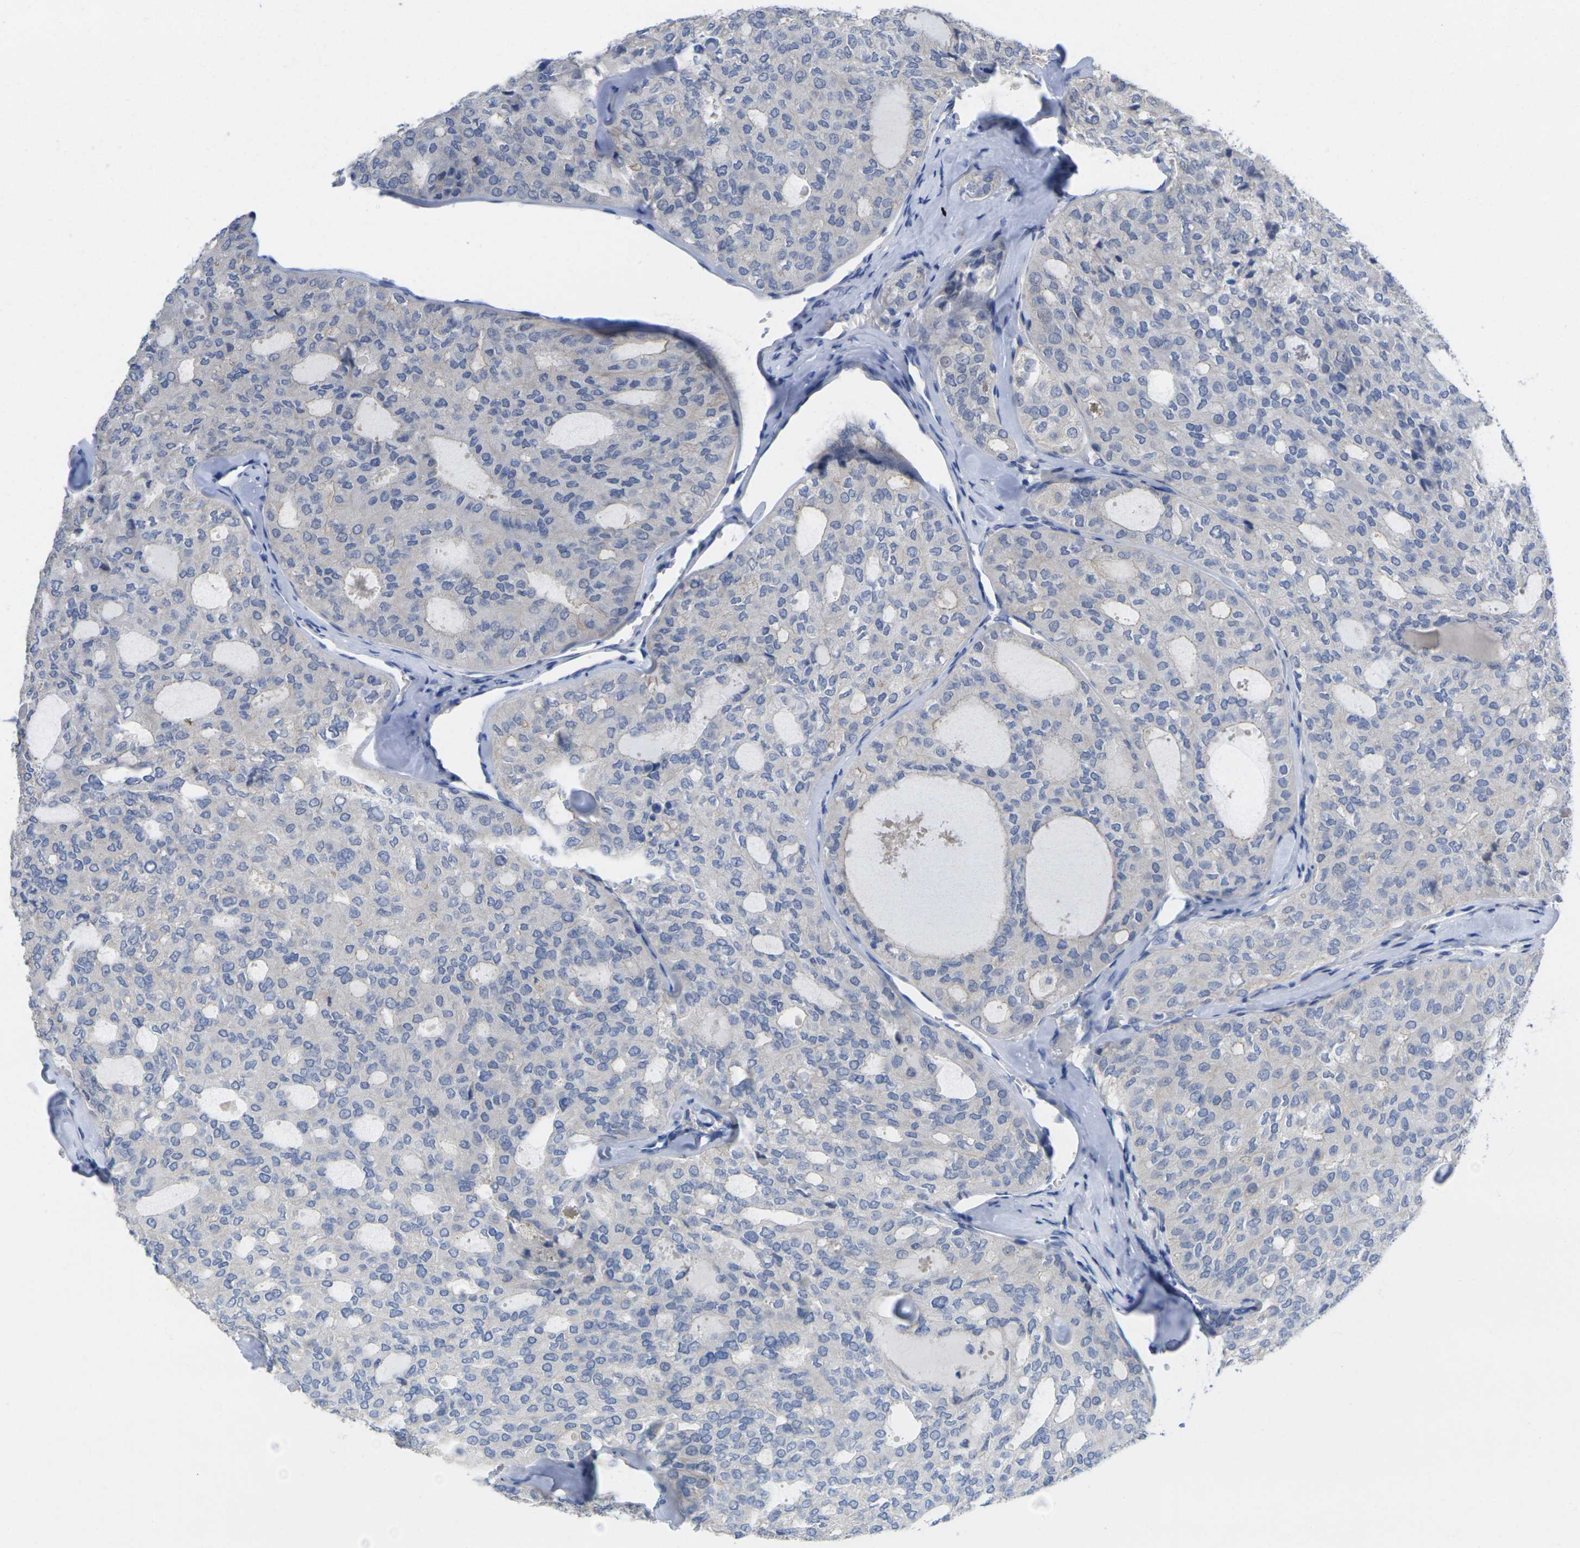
{"staining": {"intensity": "negative", "quantity": "none", "location": "none"}, "tissue": "thyroid cancer", "cell_type": "Tumor cells", "image_type": "cancer", "snomed": [{"axis": "morphology", "description": "Follicular adenoma carcinoma, NOS"}, {"axis": "topography", "description": "Thyroid gland"}], "caption": "A high-resolution histopathology image shows IHC staining of thyroid follicular adenoma carcinoma, which shows no significant expression in tumor cells.", "gene": "TNNI3", "patient": {"sex": "male", "age": 75}}